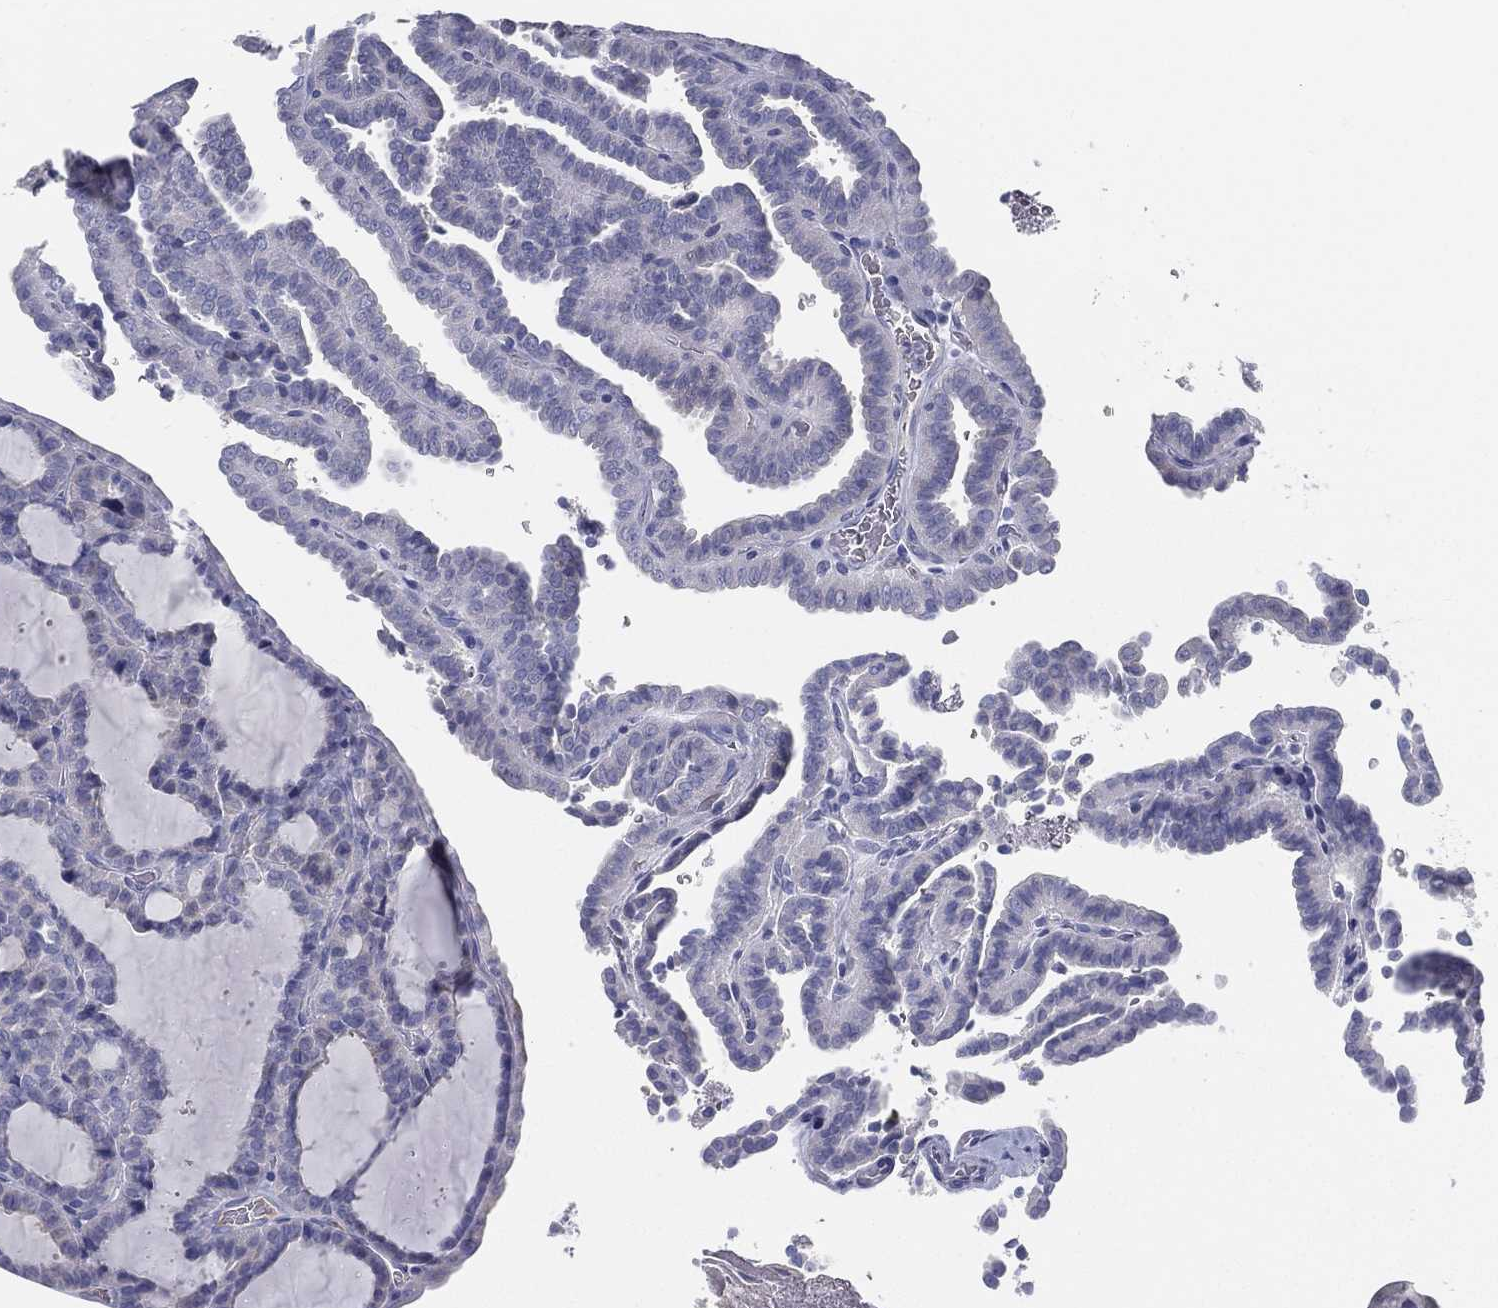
{"staining": {"intensity": "negative", "quantity": "none", "location": "none"}, "tissue": "thyroid cancer", "cell_type": "Tumor cells", "image_type": "cancer", "snomed": [{"axis": "morphology", "description": "Papillary adenocarcinoma, NOS"}, {"axis": "topography", "description": "Thyroid gland"}], "caption": "High magnification brightfield microscopy of thyroid papillary adenocarcinoma stained with DAB (3,3'-diaminobenzidine) (brown) and counterstained with hematoxylin (blue): tumor cells show no significant expression. (Brightfield microscopy of DAB IHC at high magnification).", "gene": "STS", "patient": {"sex": "female", "age": 39}}